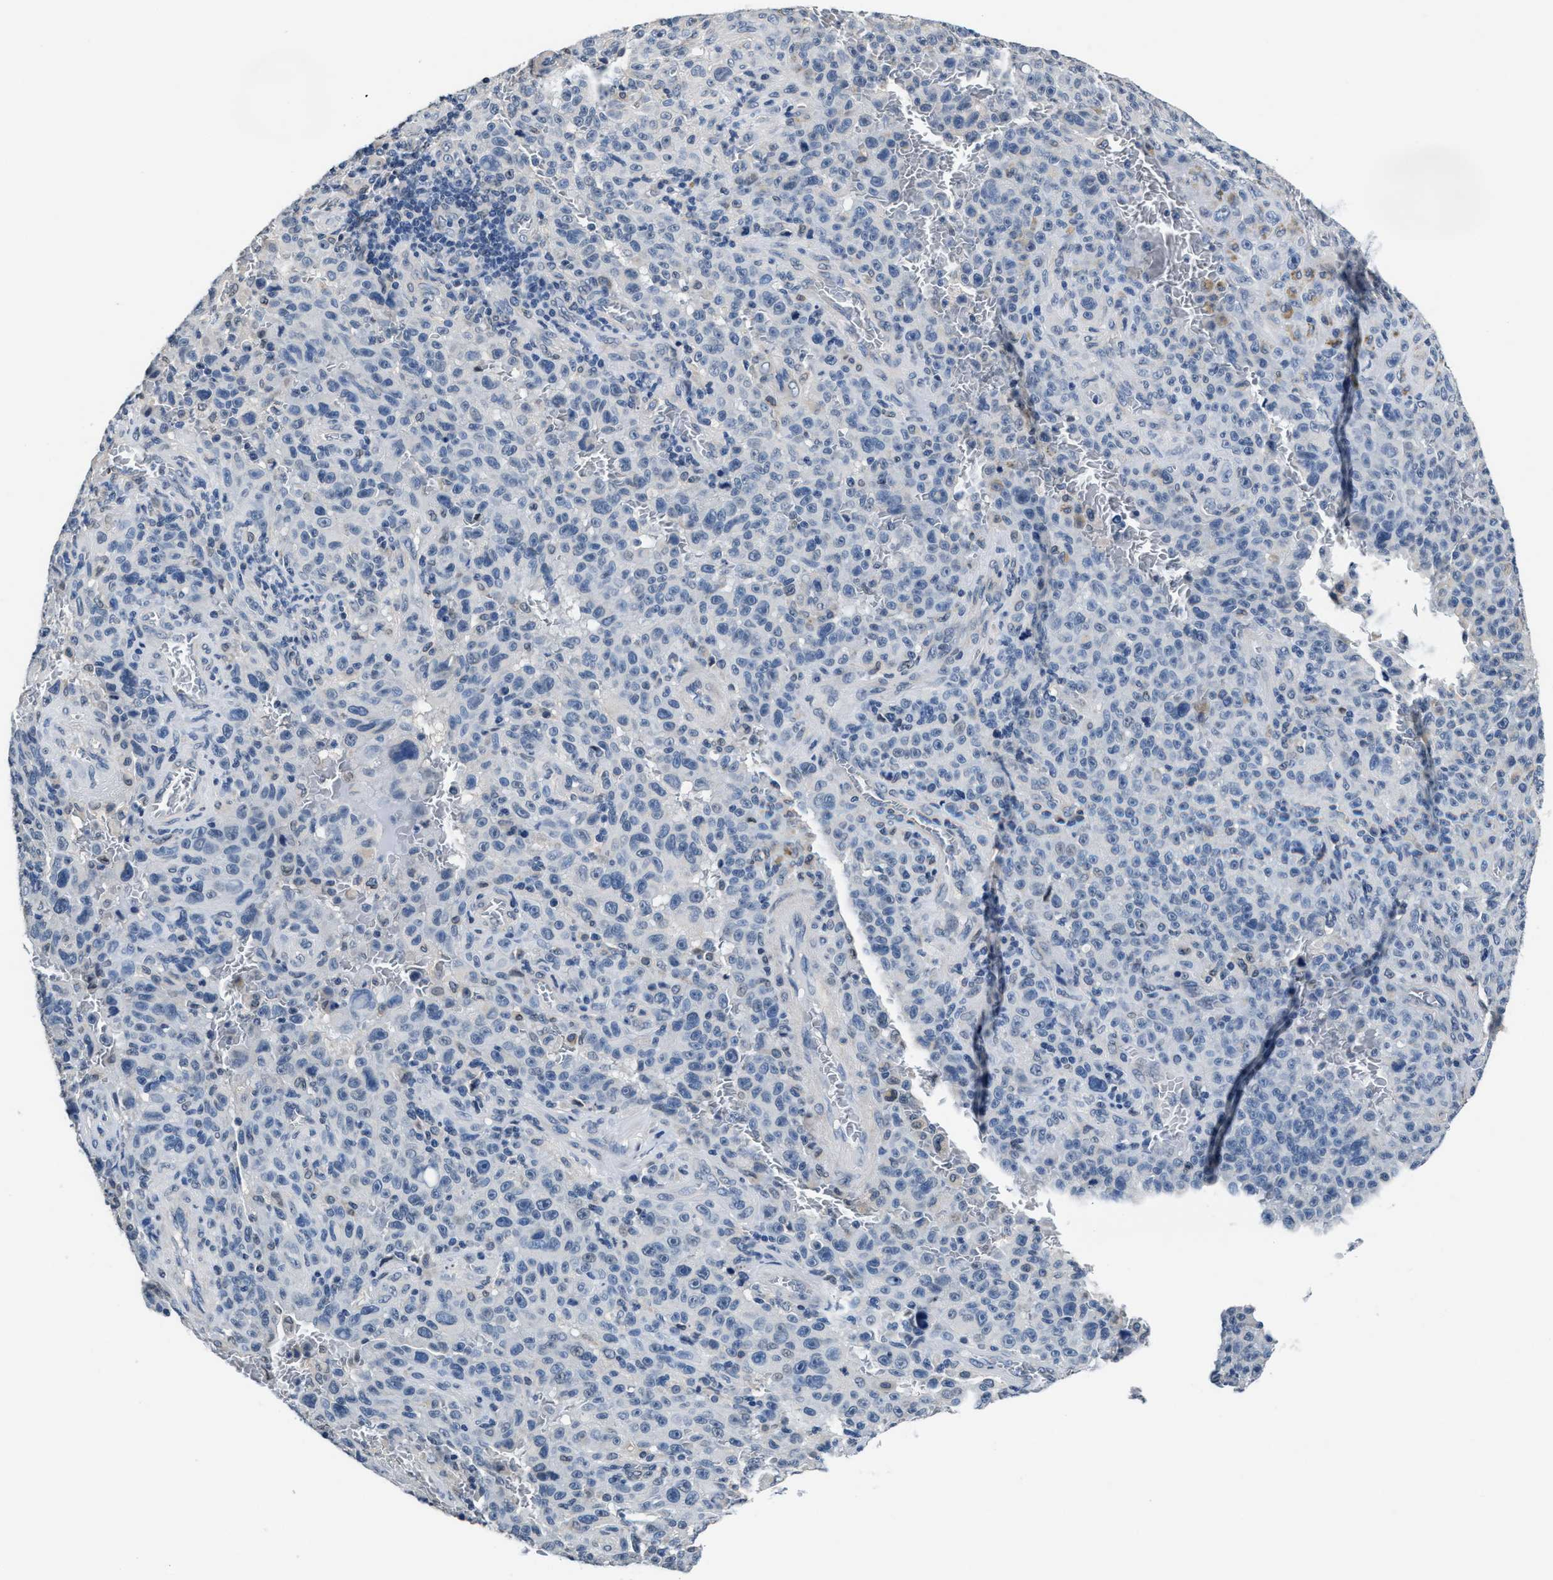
{"staining": {"intensity": "negative", "quantity": "none", "location": "none"}, "tissue": "melanoma", "cell_type": "Tumor cells", "image_type": "cancer", "snomed": [{"axis": "morphology", "description": "Malignant melanoma, NOS"}, {"axis": "topography", "description": "Skin"}], "caption": "Immunohistochemistry (IHC) of human melanoma shows no positivity in tumor cells. The staining is performed using DAB (3,3'-diaminobenzidine) brown chromogen with nuclei counter-stained in using hematoxylin.", "gene": "MYH3", "patient": {"sex": "female", "age": 82}}